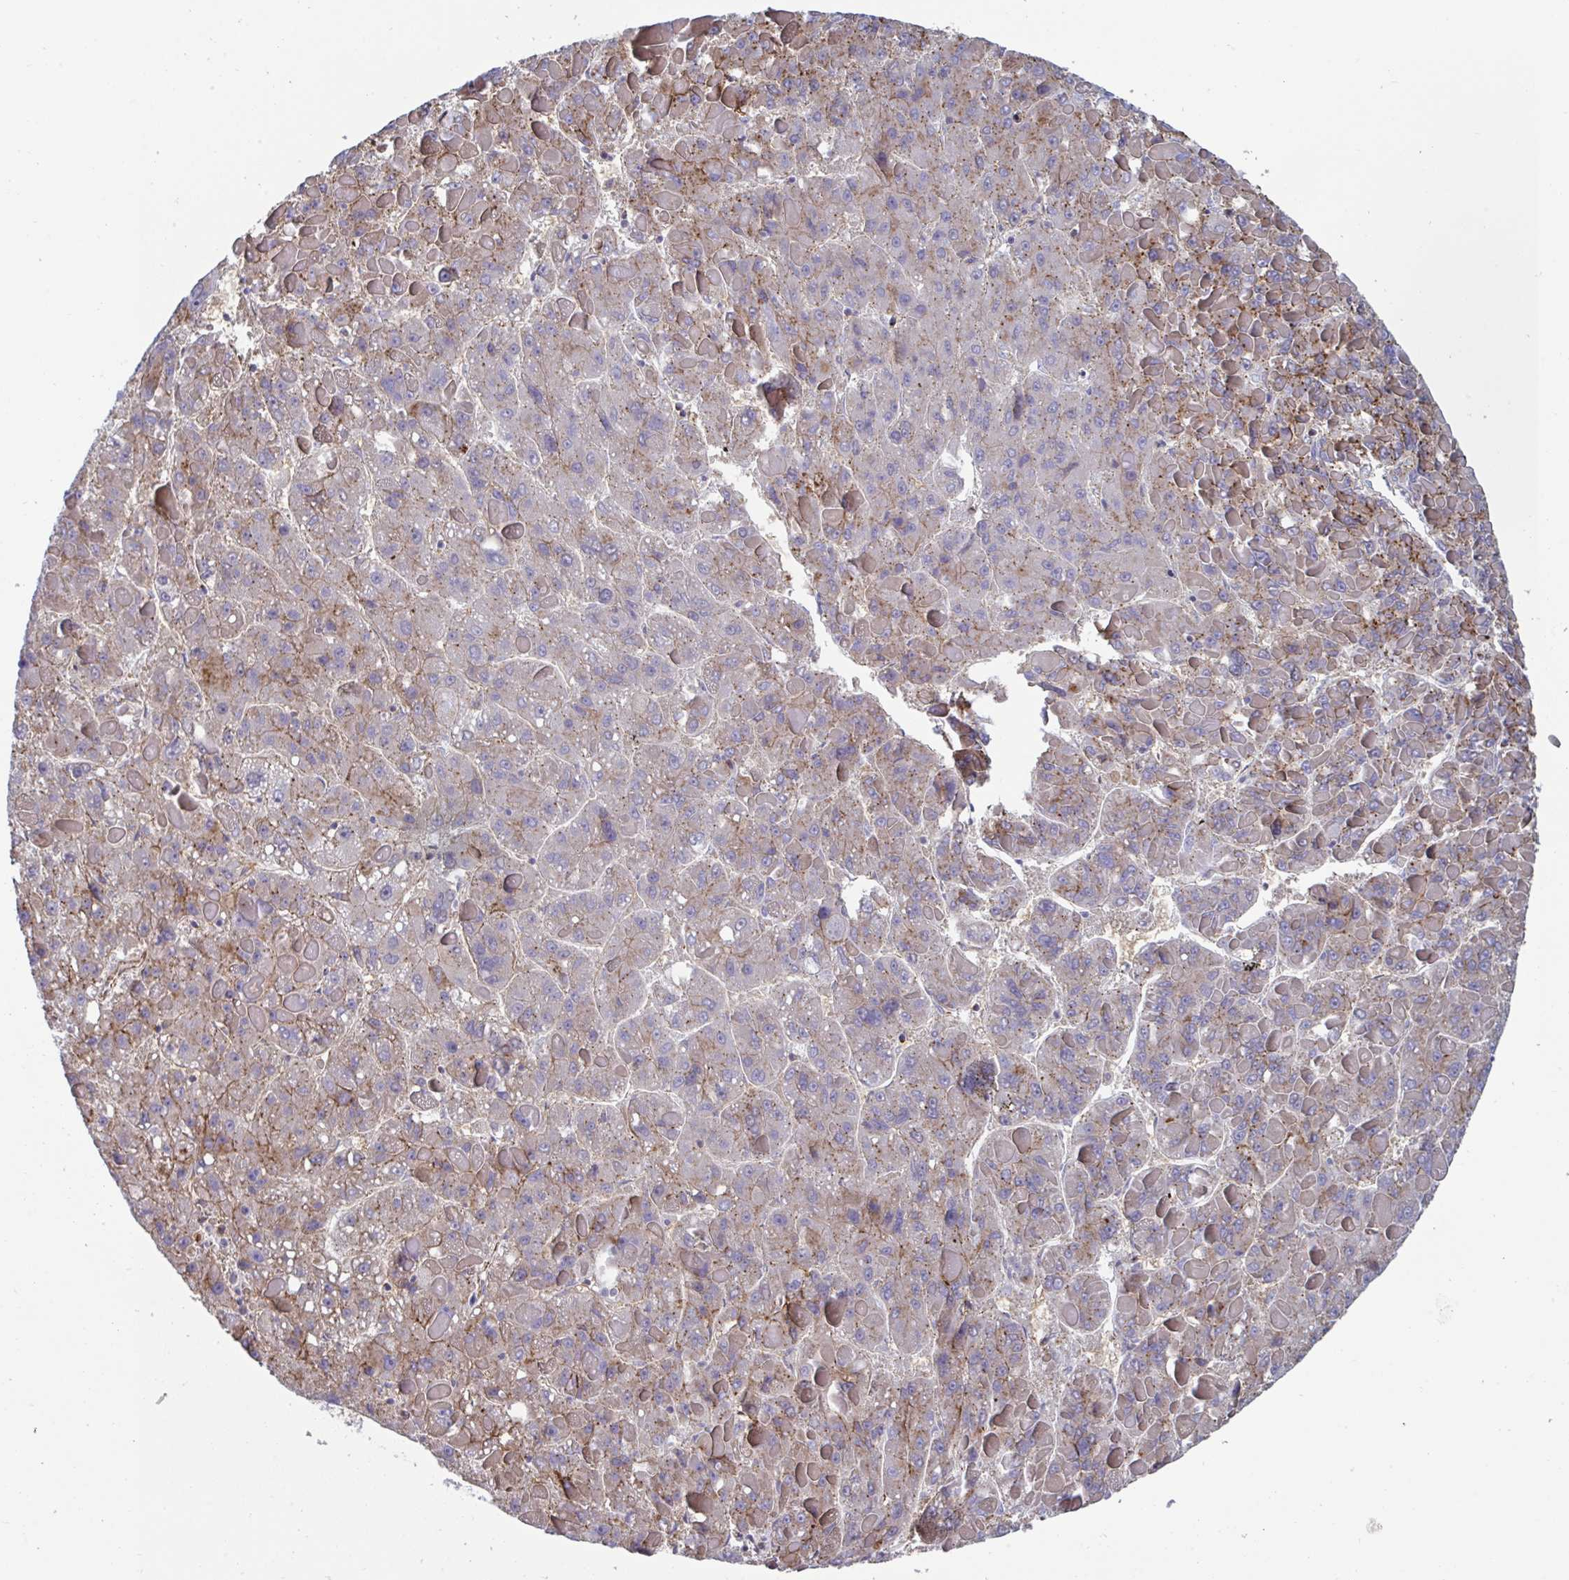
{"staining": {"intensity": "weak", "quantity": "<25%", "location": "cytoplasmic/membranous"}, "tissue": "liver cancer", "cell_type": "Tumor cells", "image_type": "cancer", "snomed": [{"axis": "morphology", "description": "Carcinoma, Hepatocellular, NOS"}, {"axis": "topography", "description": "Liver"}], "caption": "Tumor cells are negative for brown protein staining in liver cancer (hepatocellular carcinoma).", "gene": "SLC9A6", "patient": {"sex": "female", "age": 82}}